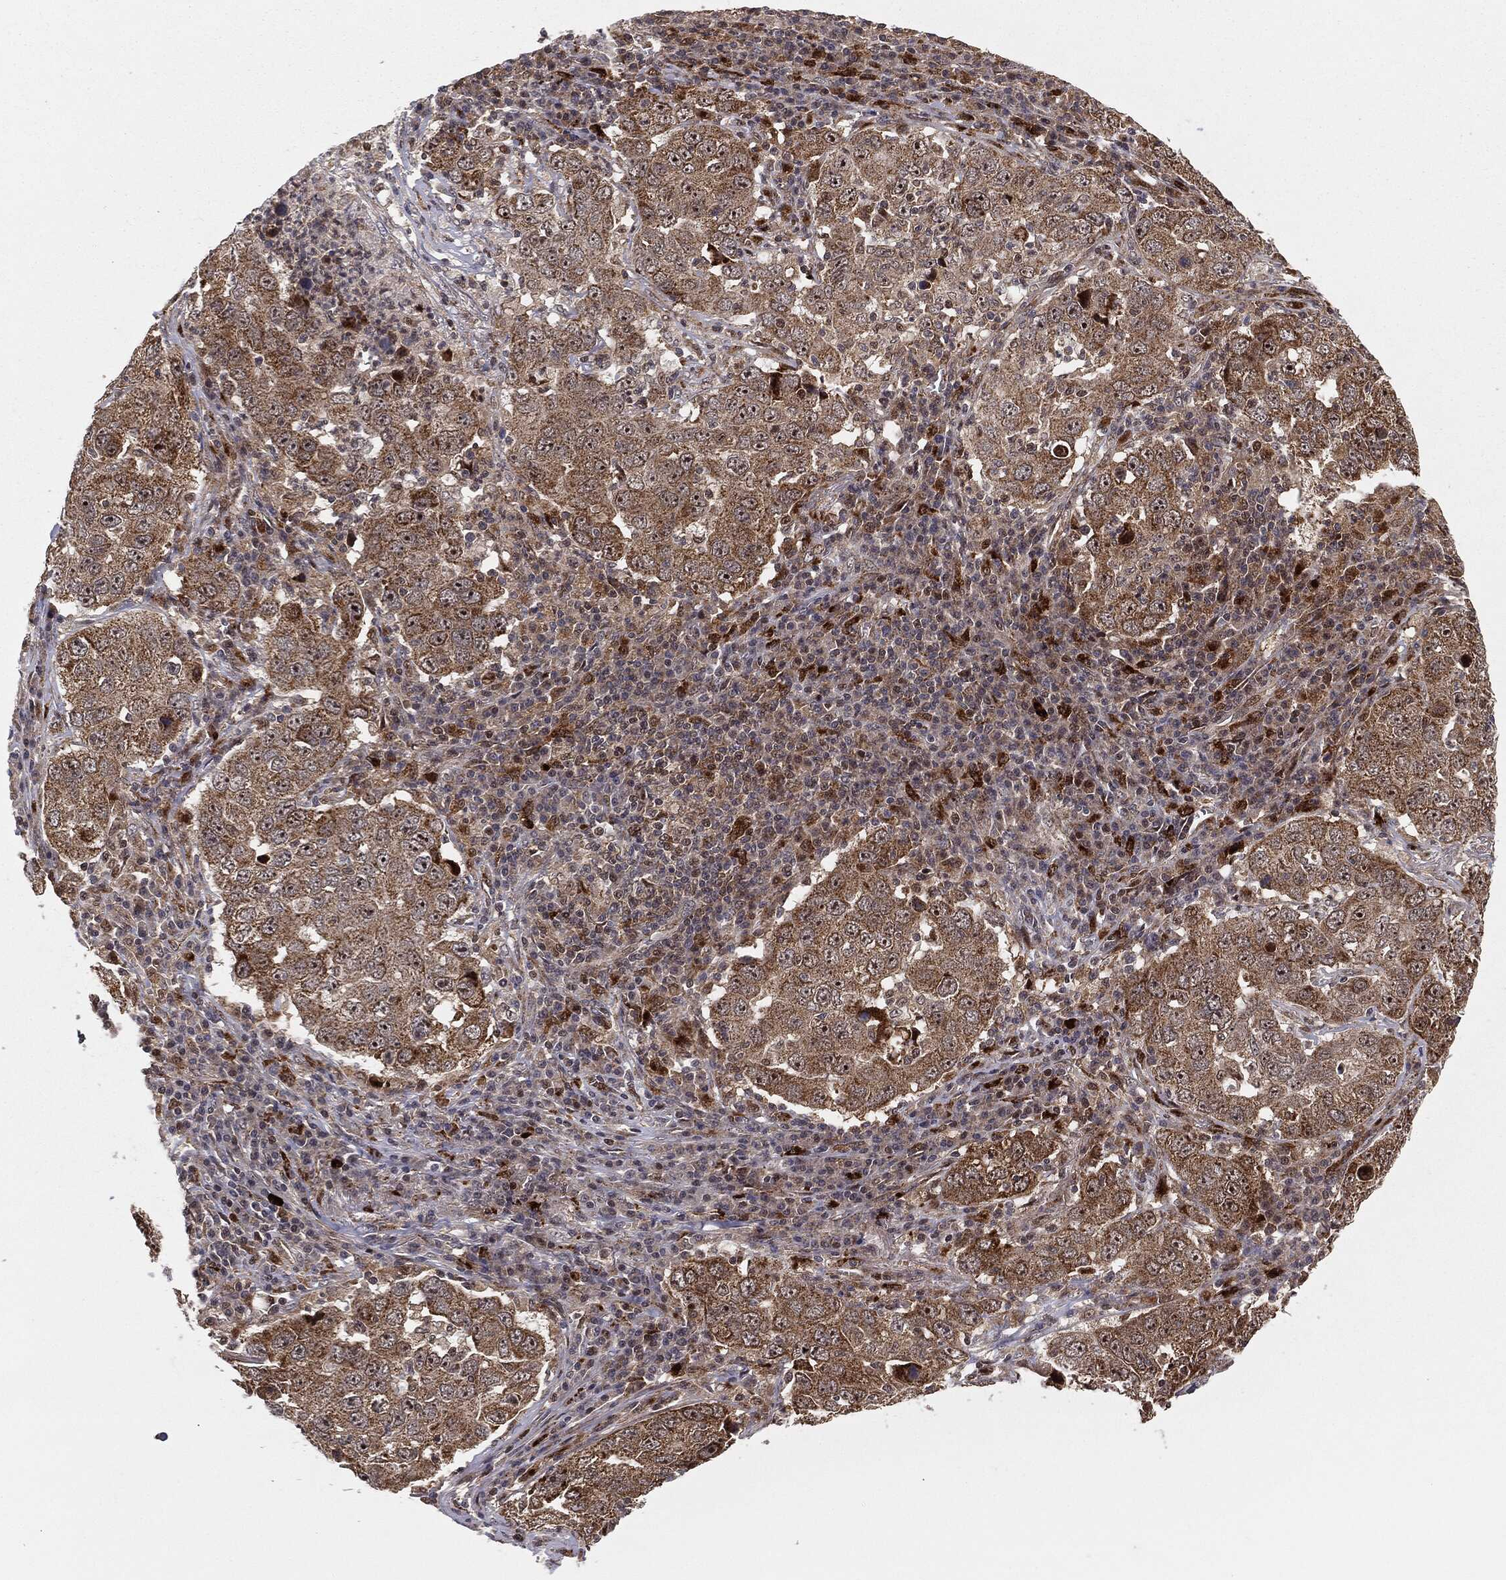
{"staining": {"intensity": "moderate", "quantity": ">75%", "location": "cytoplasmic/membranous,nuclear"}, "tissue": "lung cancer", "cell_type": "Tumor cells", "image_type": "cancer", "snomed": [{"axis": "morphology", "description": "Adenocarcinoma, NOS"}, {"axis": "topography", "description": "Lung"}], "caption": "Brown immunohistochemical staining in adenocarcinoma (lung) reveals moderate cytoplasmic/membranous and nuclear expression in about >75% of tumor cells.", "gene": "PTEN", "patient": {"sex": "male", "age": 73}}